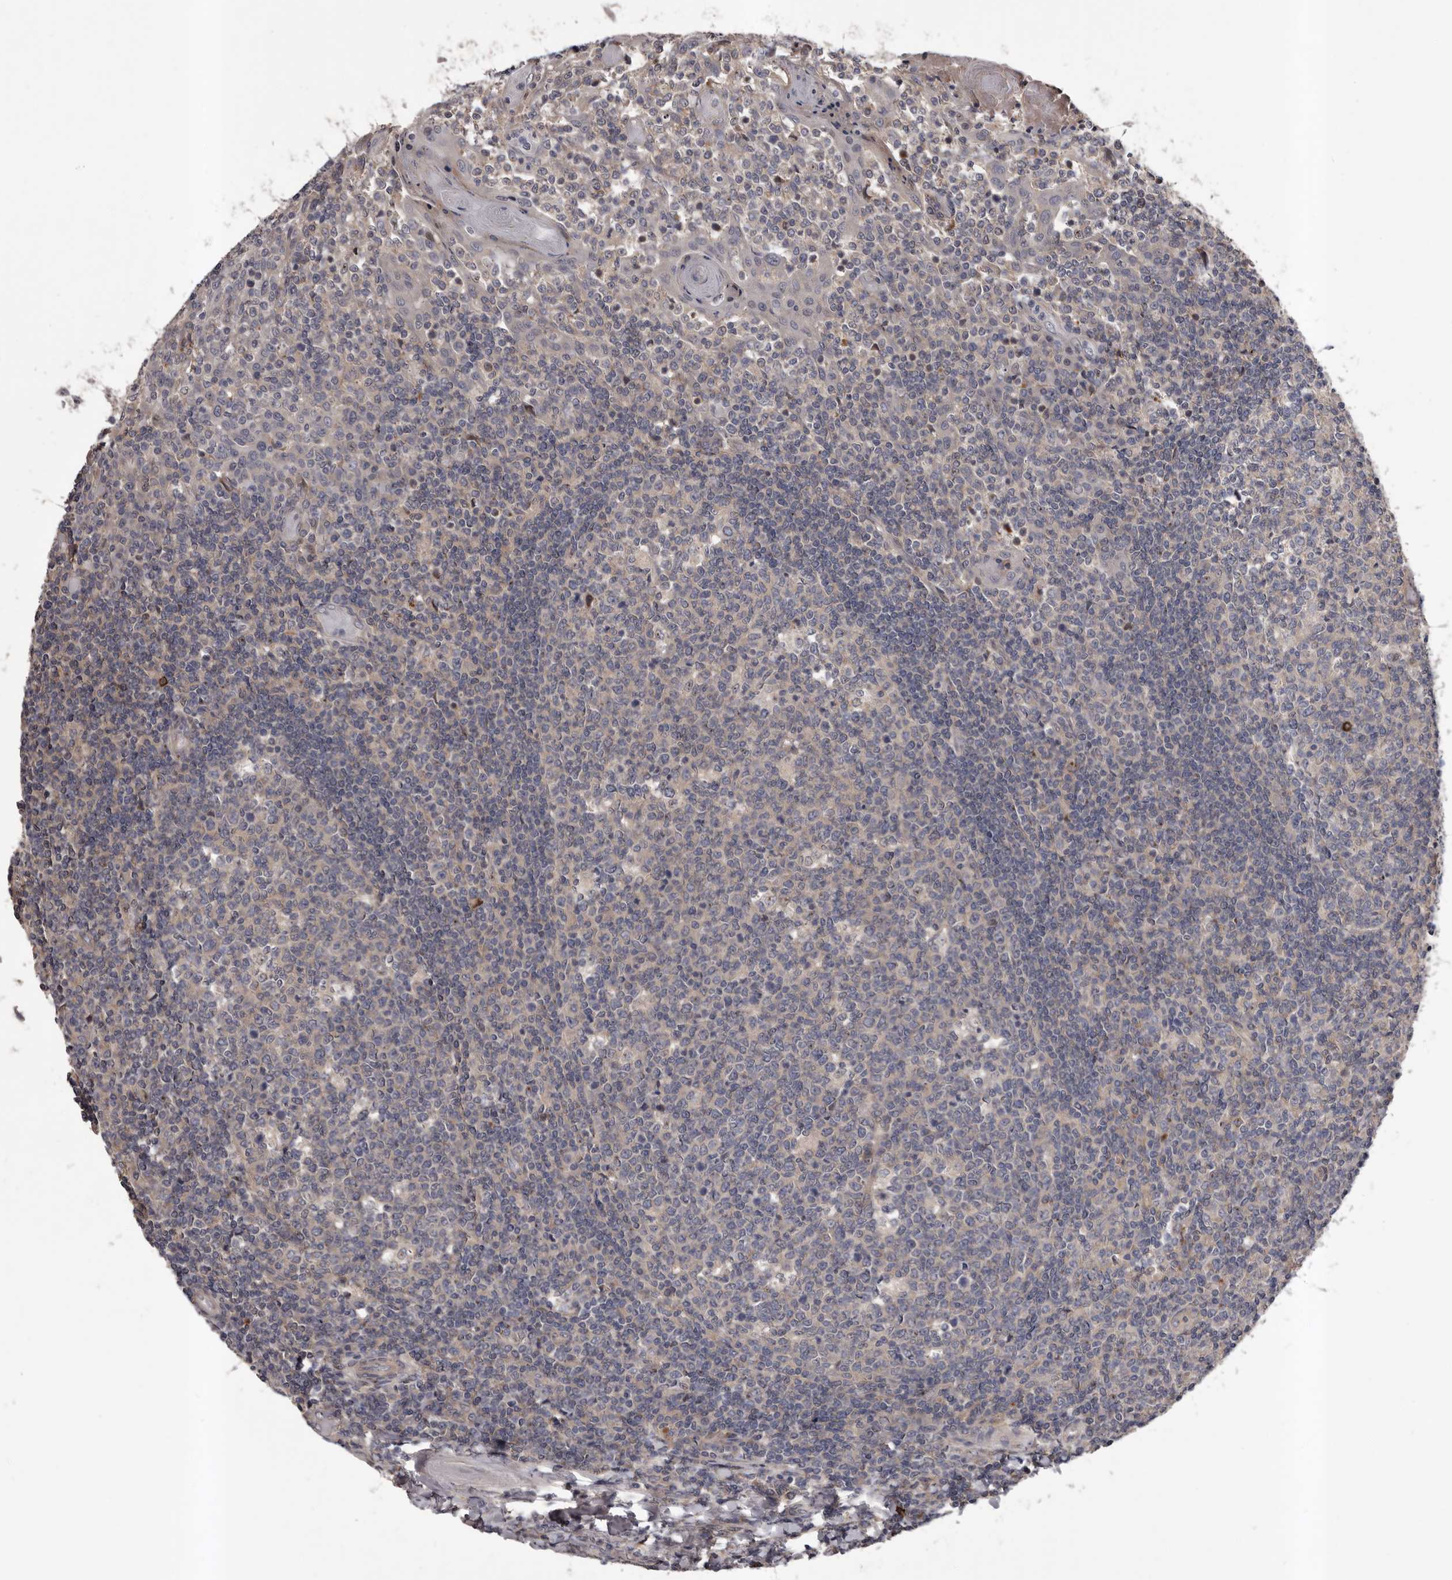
{"staining": {"intensity": "negative", "quantity": "none", "location": "none"}, "tissue": "tonsil", "cell_type": "Germinal center cells", "image_type": "normal", "snomed": [{"axis": "morphology", "description": "Normal tissue, NOS"}, {"axis": "topography", "description": "Tonsil"}], "caption": "Immunohistochemistry photomicrograph of normal tonsil: human tonsil stained with DAB exhibits no significant protein positivity in germinal center cells.", "gene": "PRKD1", "patient": {"sex": "female", "age": 19}}